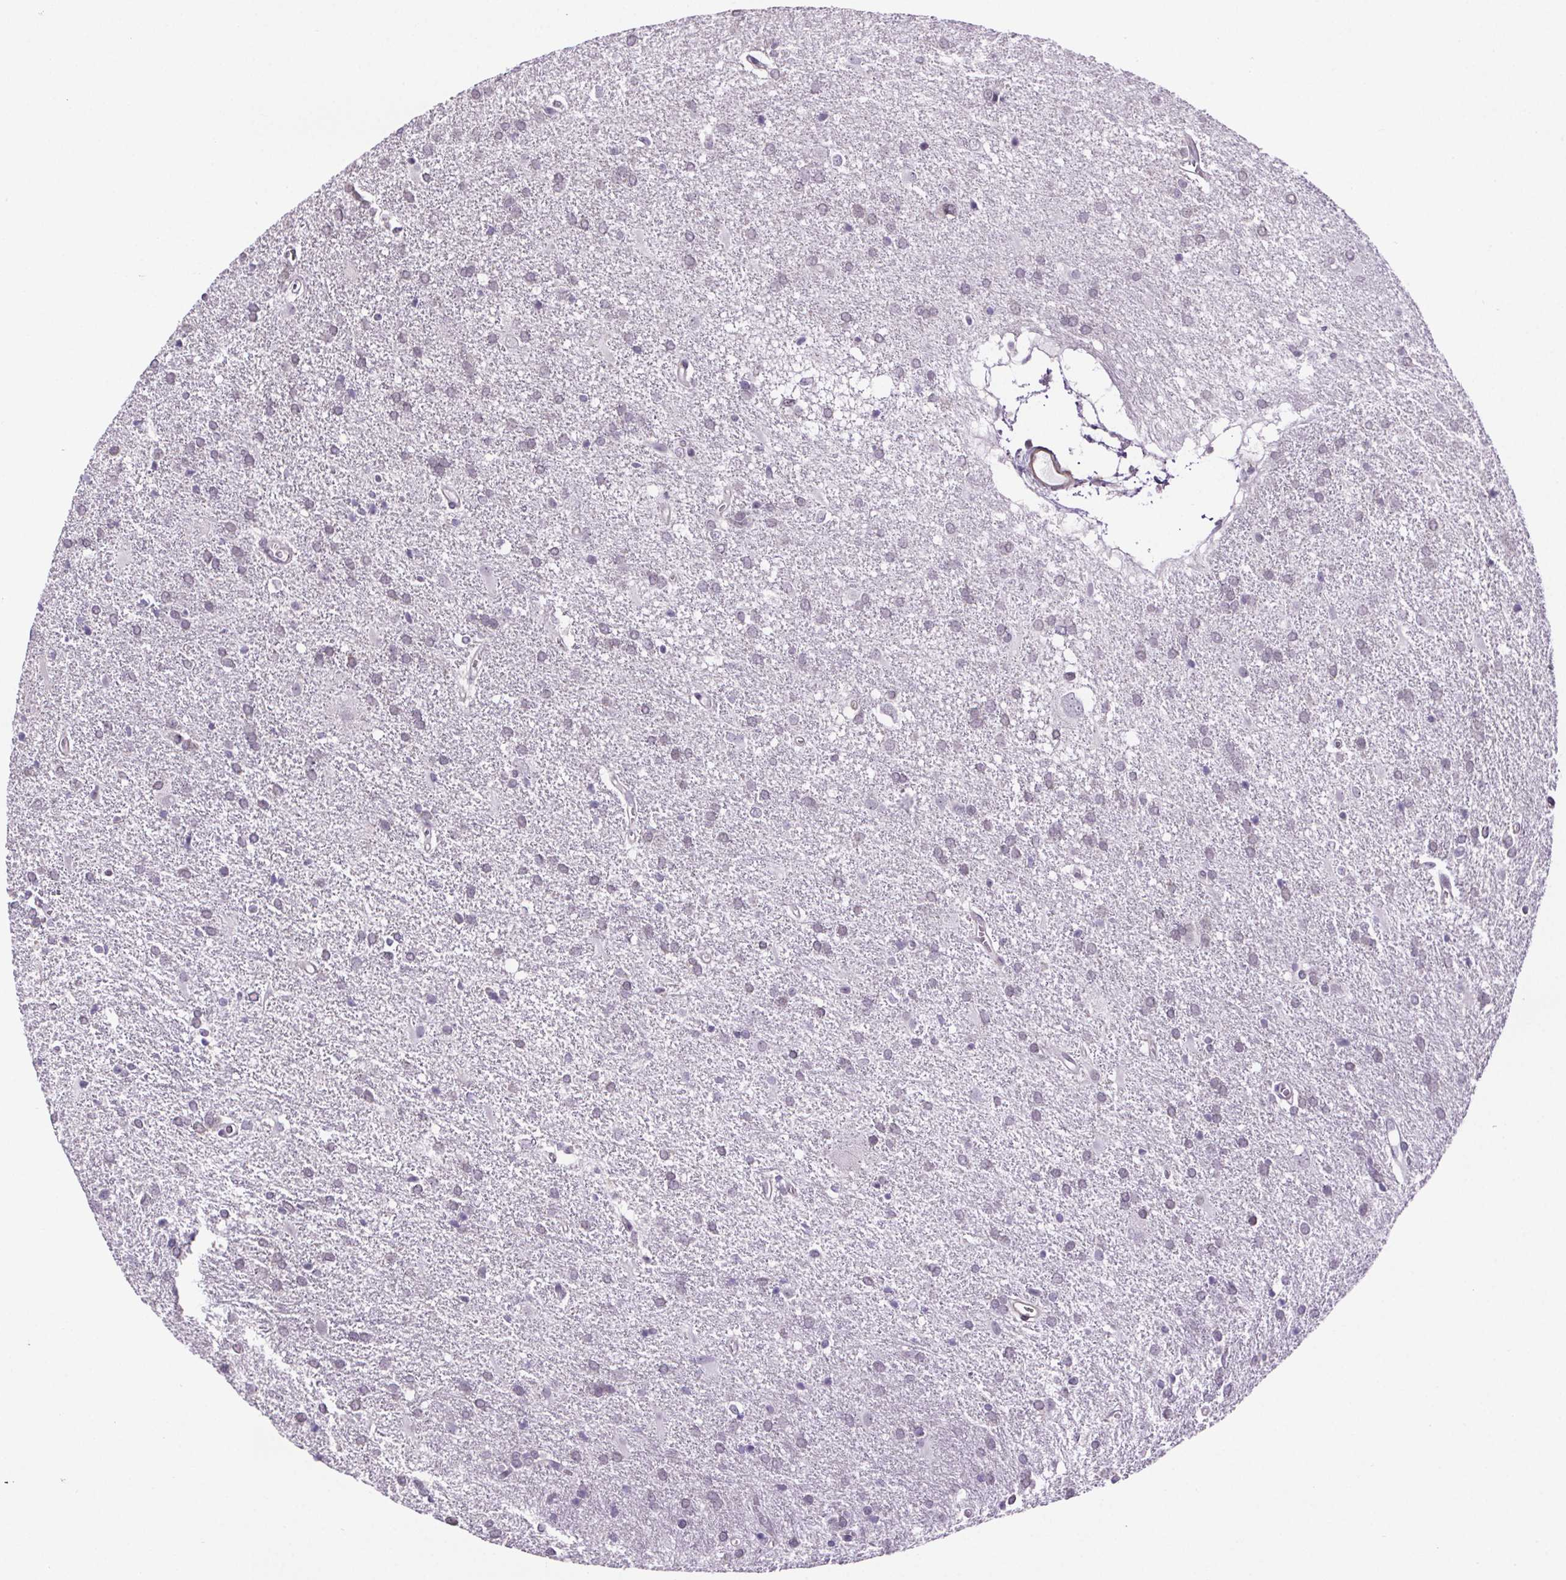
{"staining": {"intensity": "negative", "quantity": "none", "location": "none"}, "tissue": "glioma", "cell_type": "Tumor cells", "image_type": "cancer", "snomed": [{"axis": "morphology", "description": "Glioma, malignant, Low grade"}, {"axis": "topography", "description": "Brain"}], "caption": "Tumor cells are negative for protein expression in human glioma.", "gene": "TTC12", "patient": {"sex": "male", "age": 66}}